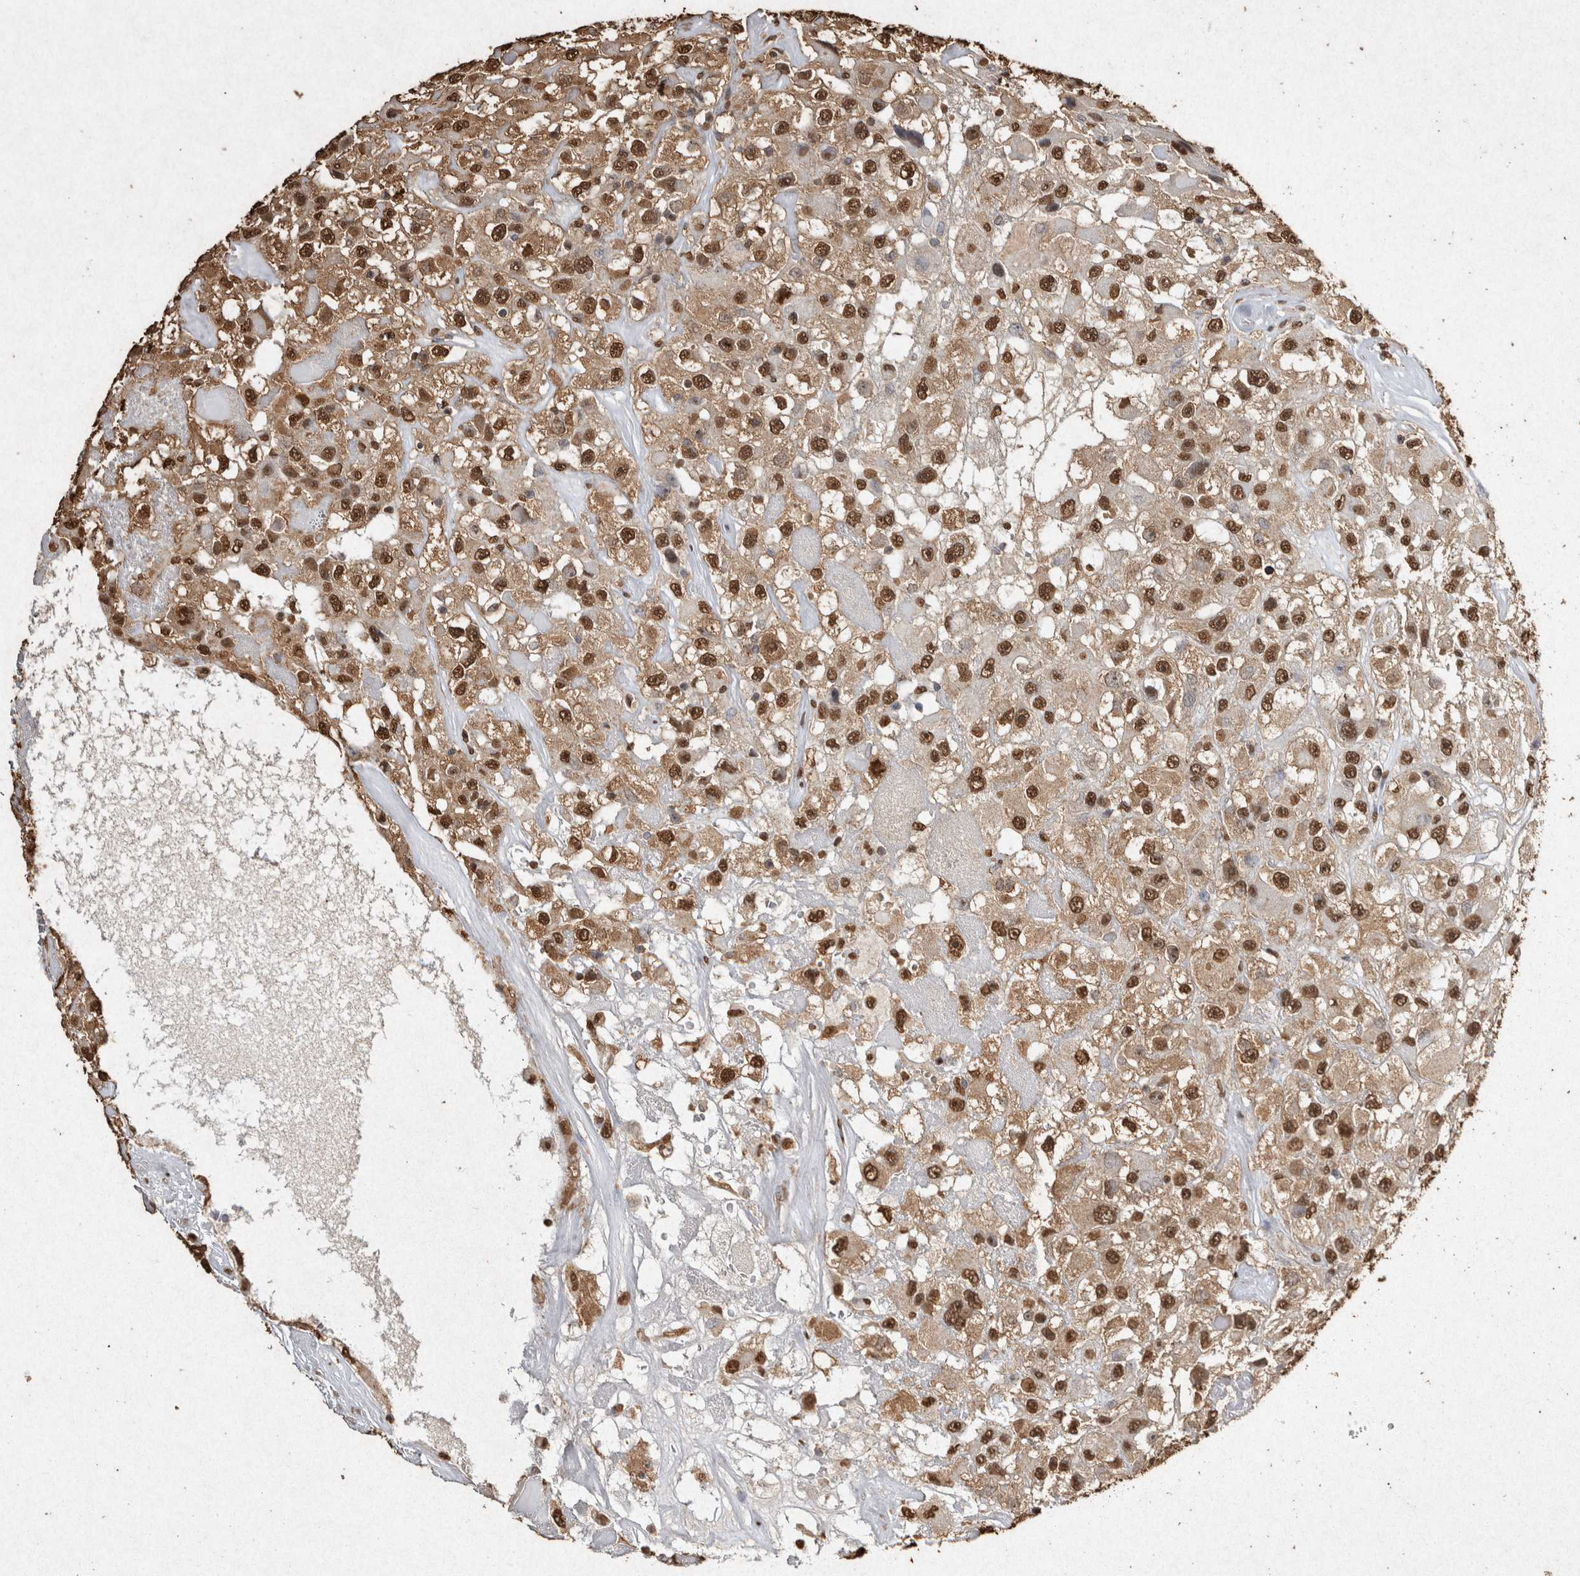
{"staining": {"intensity": "strong", "quantity": ">75%", "location": "cytoplasmic/membranous,nuclear"}, "tissue": "renal cancer", "cell_type": "Tumor cells", "image_type": "cancer", "snomed": [{"axis": "morphology", "description": "Adenocarcinoma, NOS"}, {"axis": "topography", "description": "Kidney"}], "caption": "Strong cytoplasmic/membranous and nuclear protein expression is seen in about >75% of tumor cells in adenocarcinoma (renal). Immunohistochemistry (ihc) stains the protein of interest in brown and the nuclei are stained blue.", "gene": "FSTL3", "patient": {"sex": "female", "age": 52}}